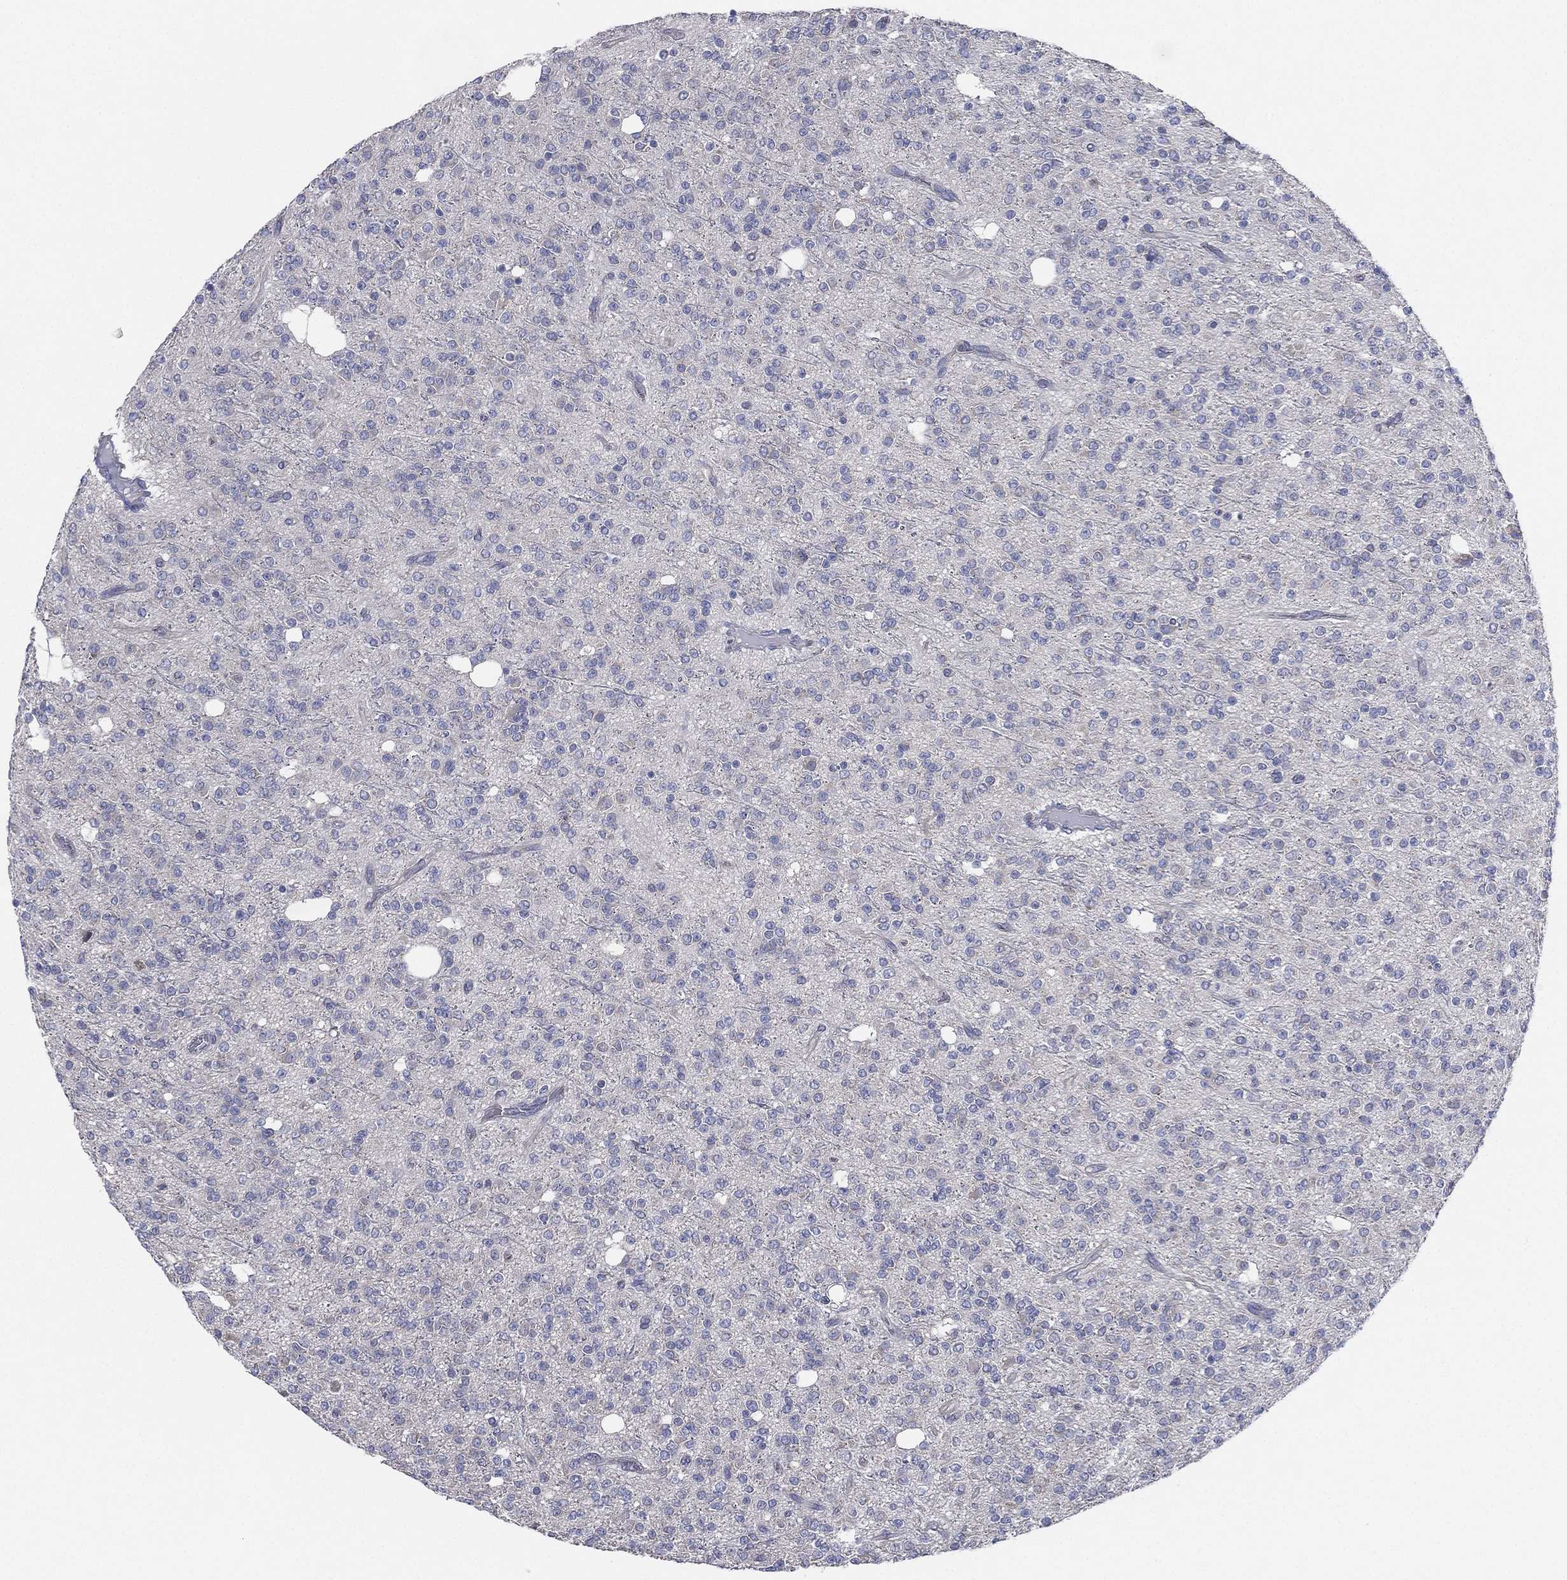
{"staining": {"intensity": "negative", "quantity": "none", "location": "none"}, "tissue": "glioma", "cell_type": "Tumor cells", "image_type": "cancer", "snomed": [{"axis": "morphology", "description": "Glioma, malignant, Low grade"}, {"axis": "topography", "description": "Brain"}], "caption": "Glioma was stained to show a protein in brown. There is no significant expression in tumor cells. Brightfield microscopy of immunohistochemistry (IHC) stained with DAB (brown) and hematoxylin (blue), captured at high magnification.", "gene": "ATP8A2", "patient": {"sex": "male", "age": 27}}